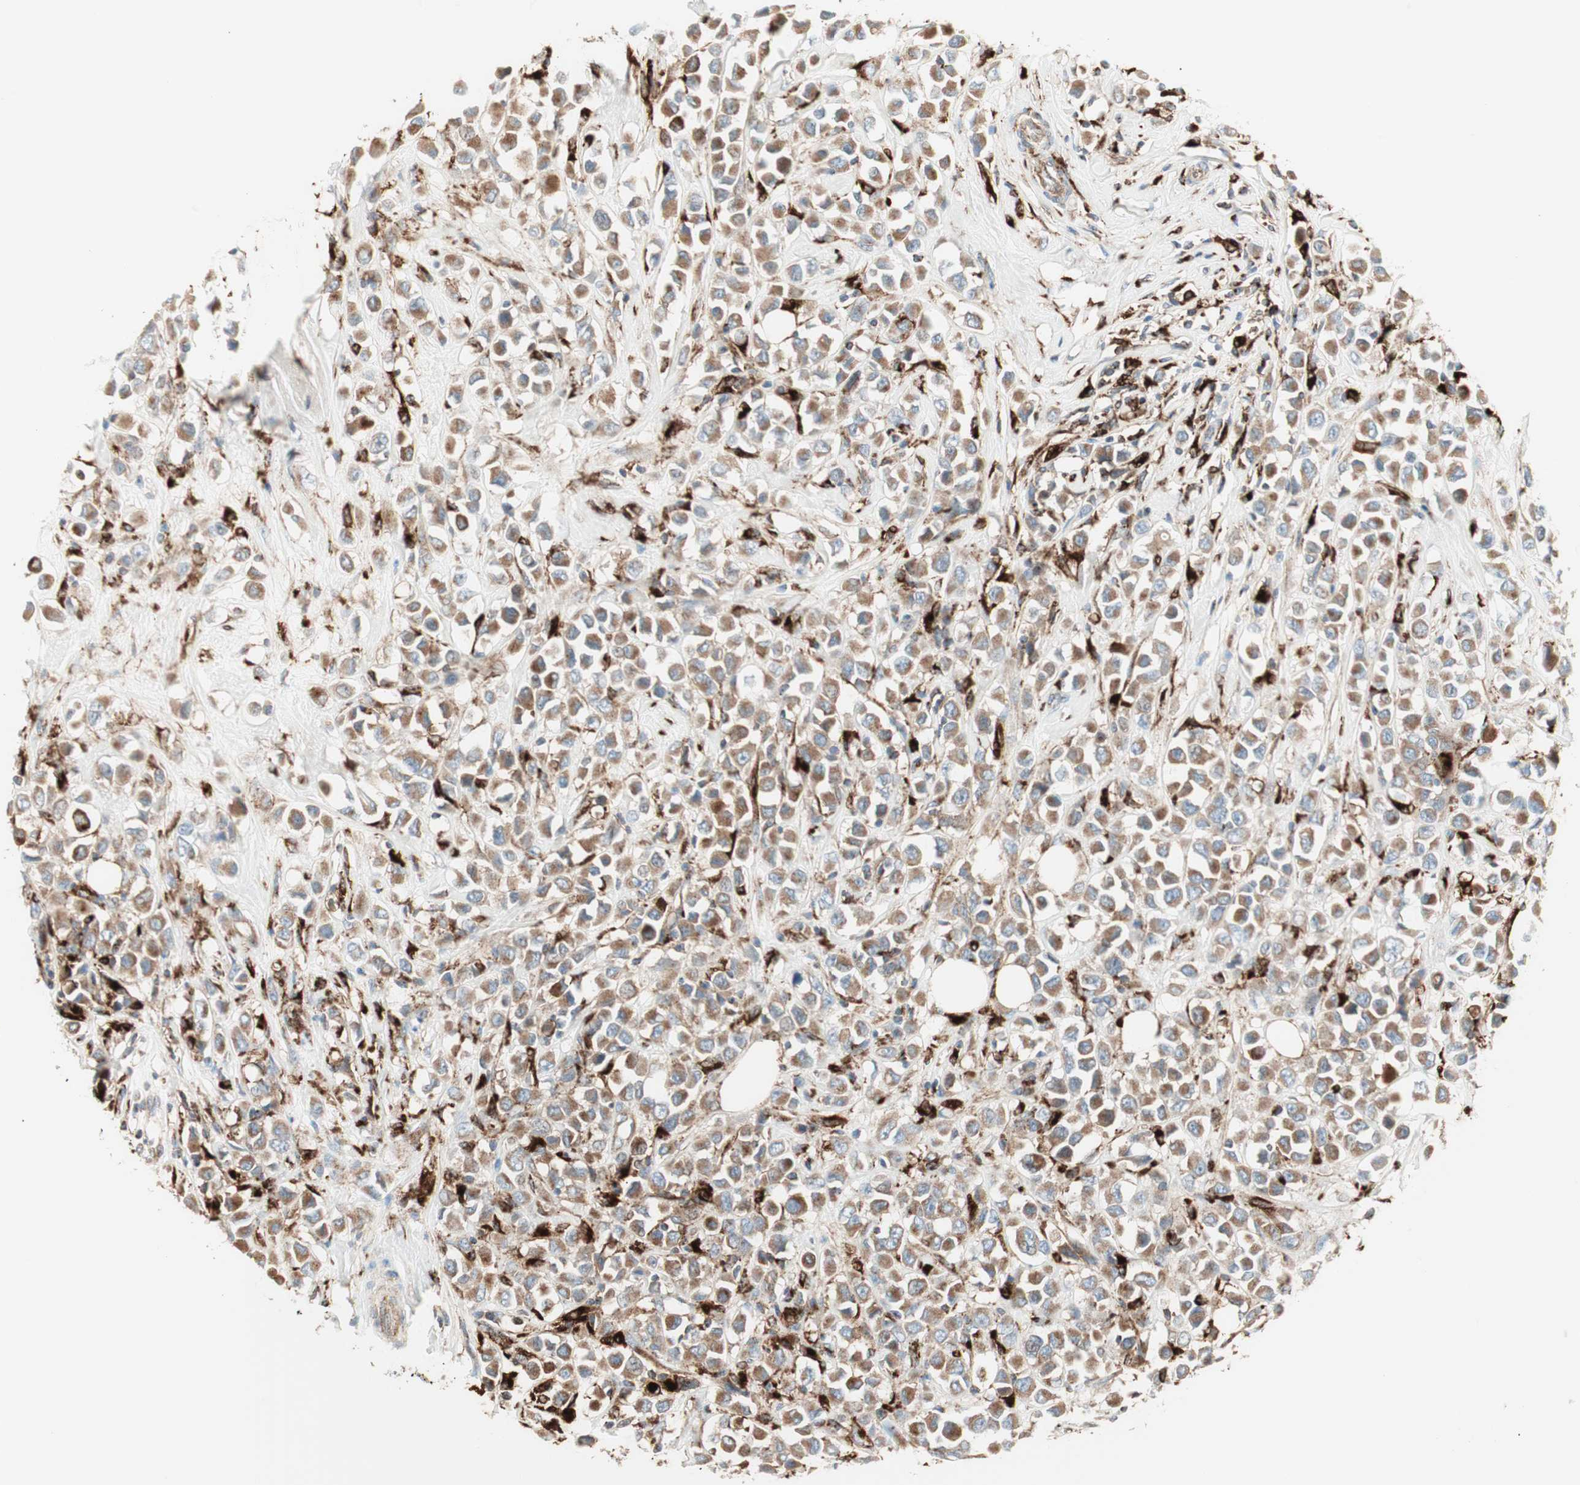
{"staining": {"intensity": "weak", "quantity": ">75%", "location": "cytoplasmic/membranous"}, "tissue": "breast cancer", "cell_type": "Tumor cells", "image_type": "cancer", "snomed": [{"axis": "morphology", "description": "Duct carcinoma"}, {"axis": "topography", "description": "Breast"}], "caption": "Protein staining exhibits weak cytoplasmic/membranous positivity in about >75% of tumor cells in intraductal carcinoma (breast). The staining was performed using DAB (3,3'-diaminobenzidine) to visualize the protein expression in brown, while the nuclei were stained in blue with hematoxylin (Magnification: 20x).", "gene": "ATP6V1G1", "patient": {"sex": "female", "age": 61}}